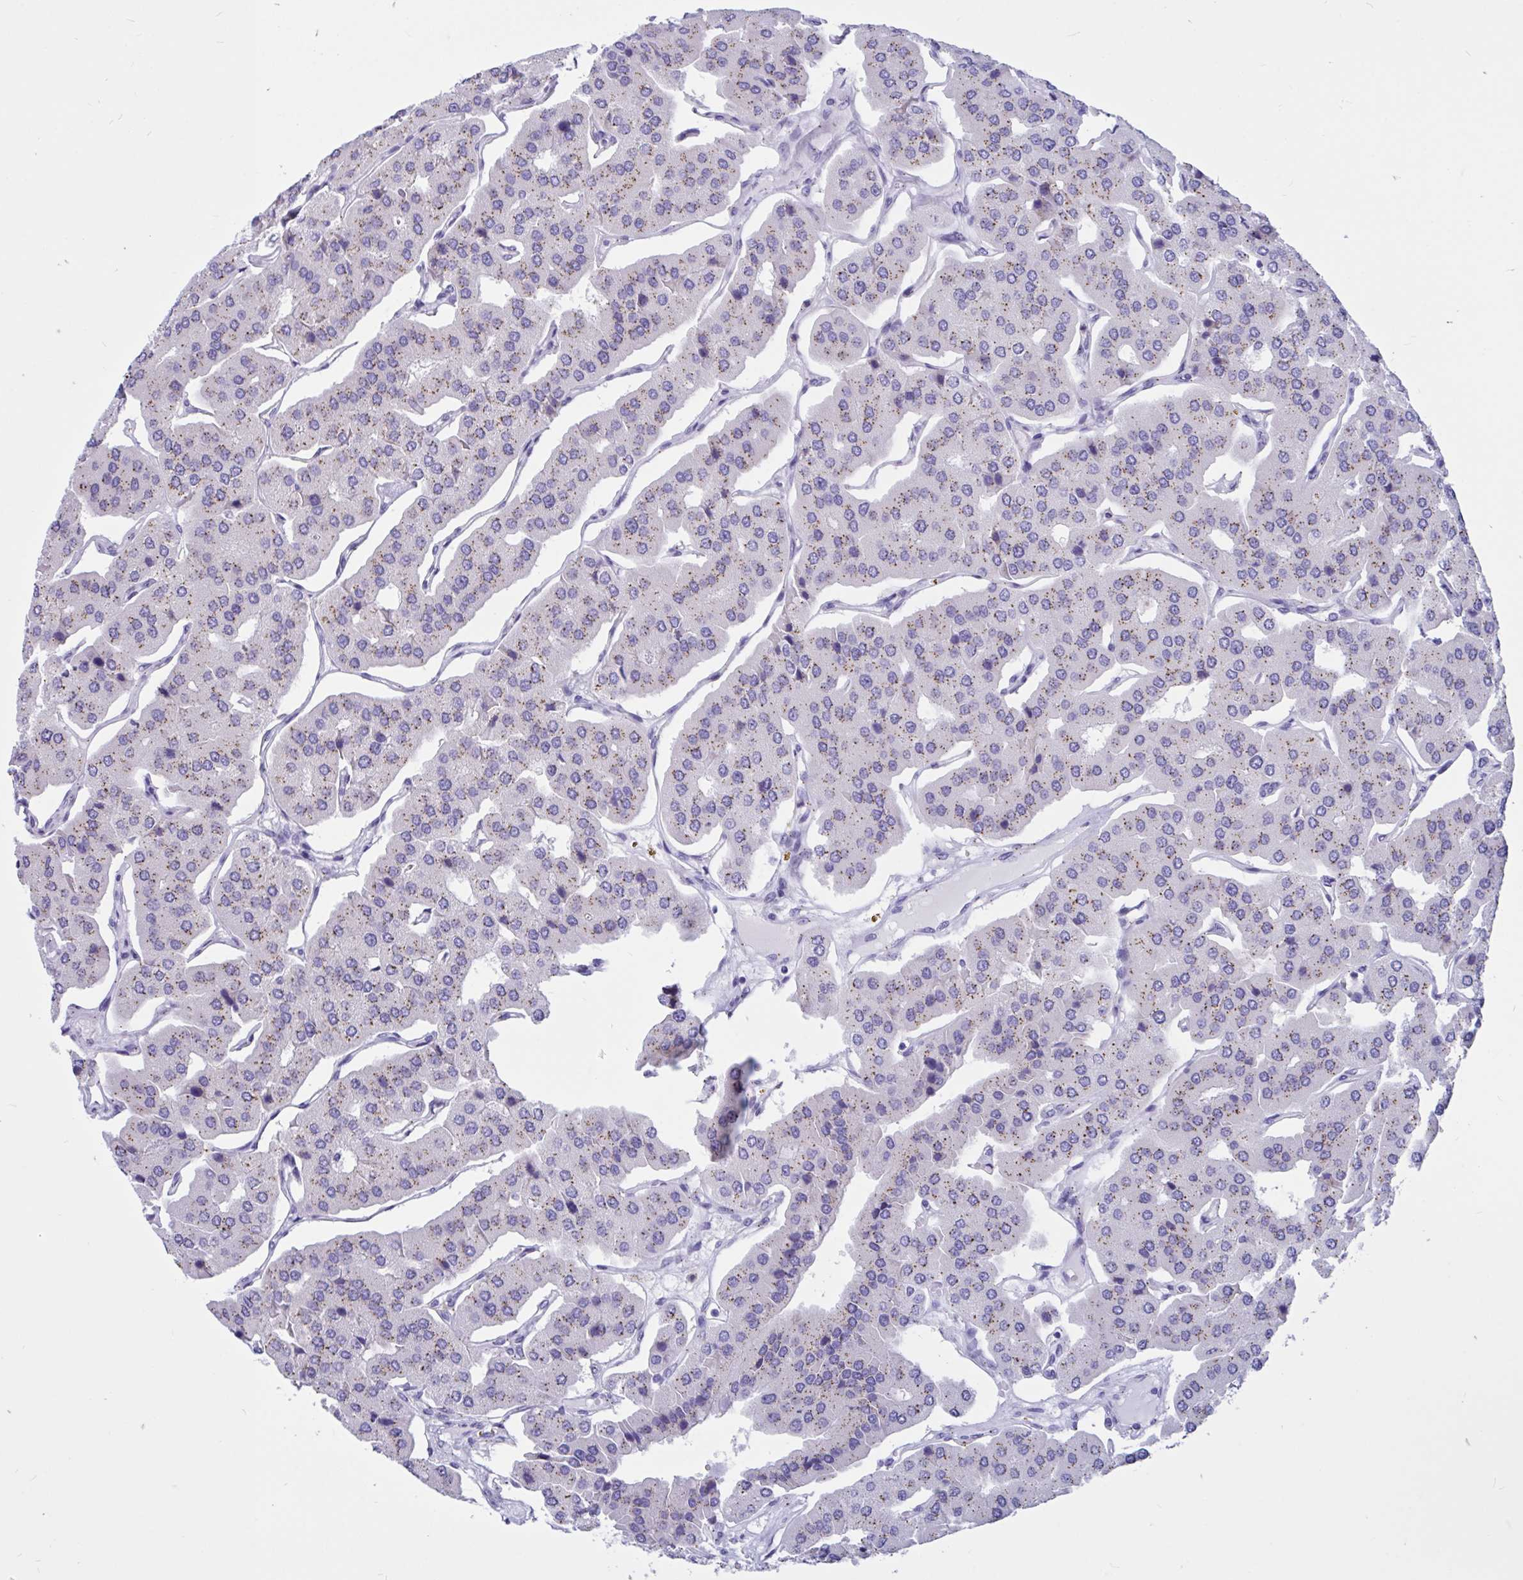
{"staining": {"intensity": "moderate", "quantity": ">75%", "location": "cytoplasmic/membranous"}, "tissue": "parathyroid gland", "cell_type": "Glandular cells", "image_type": "normal", "snomed": [{"axis": "morphology", "description": "Normal tissue, NOS"}, {"axis": "morphology", "description": "Adenoma, NOS"}, {"axis": "topography", "description": "Parathyroid gland"}], "caption": "Immunohistochemistry micrograph of normal parathyroid gland stained for a protein (brown), which reveals medium levels of moderate cytoplasmic/membranous expression in about >75% of glandular cells.", "gene": "RNASE3", "patient": {"sex": "female", "age": 86}}